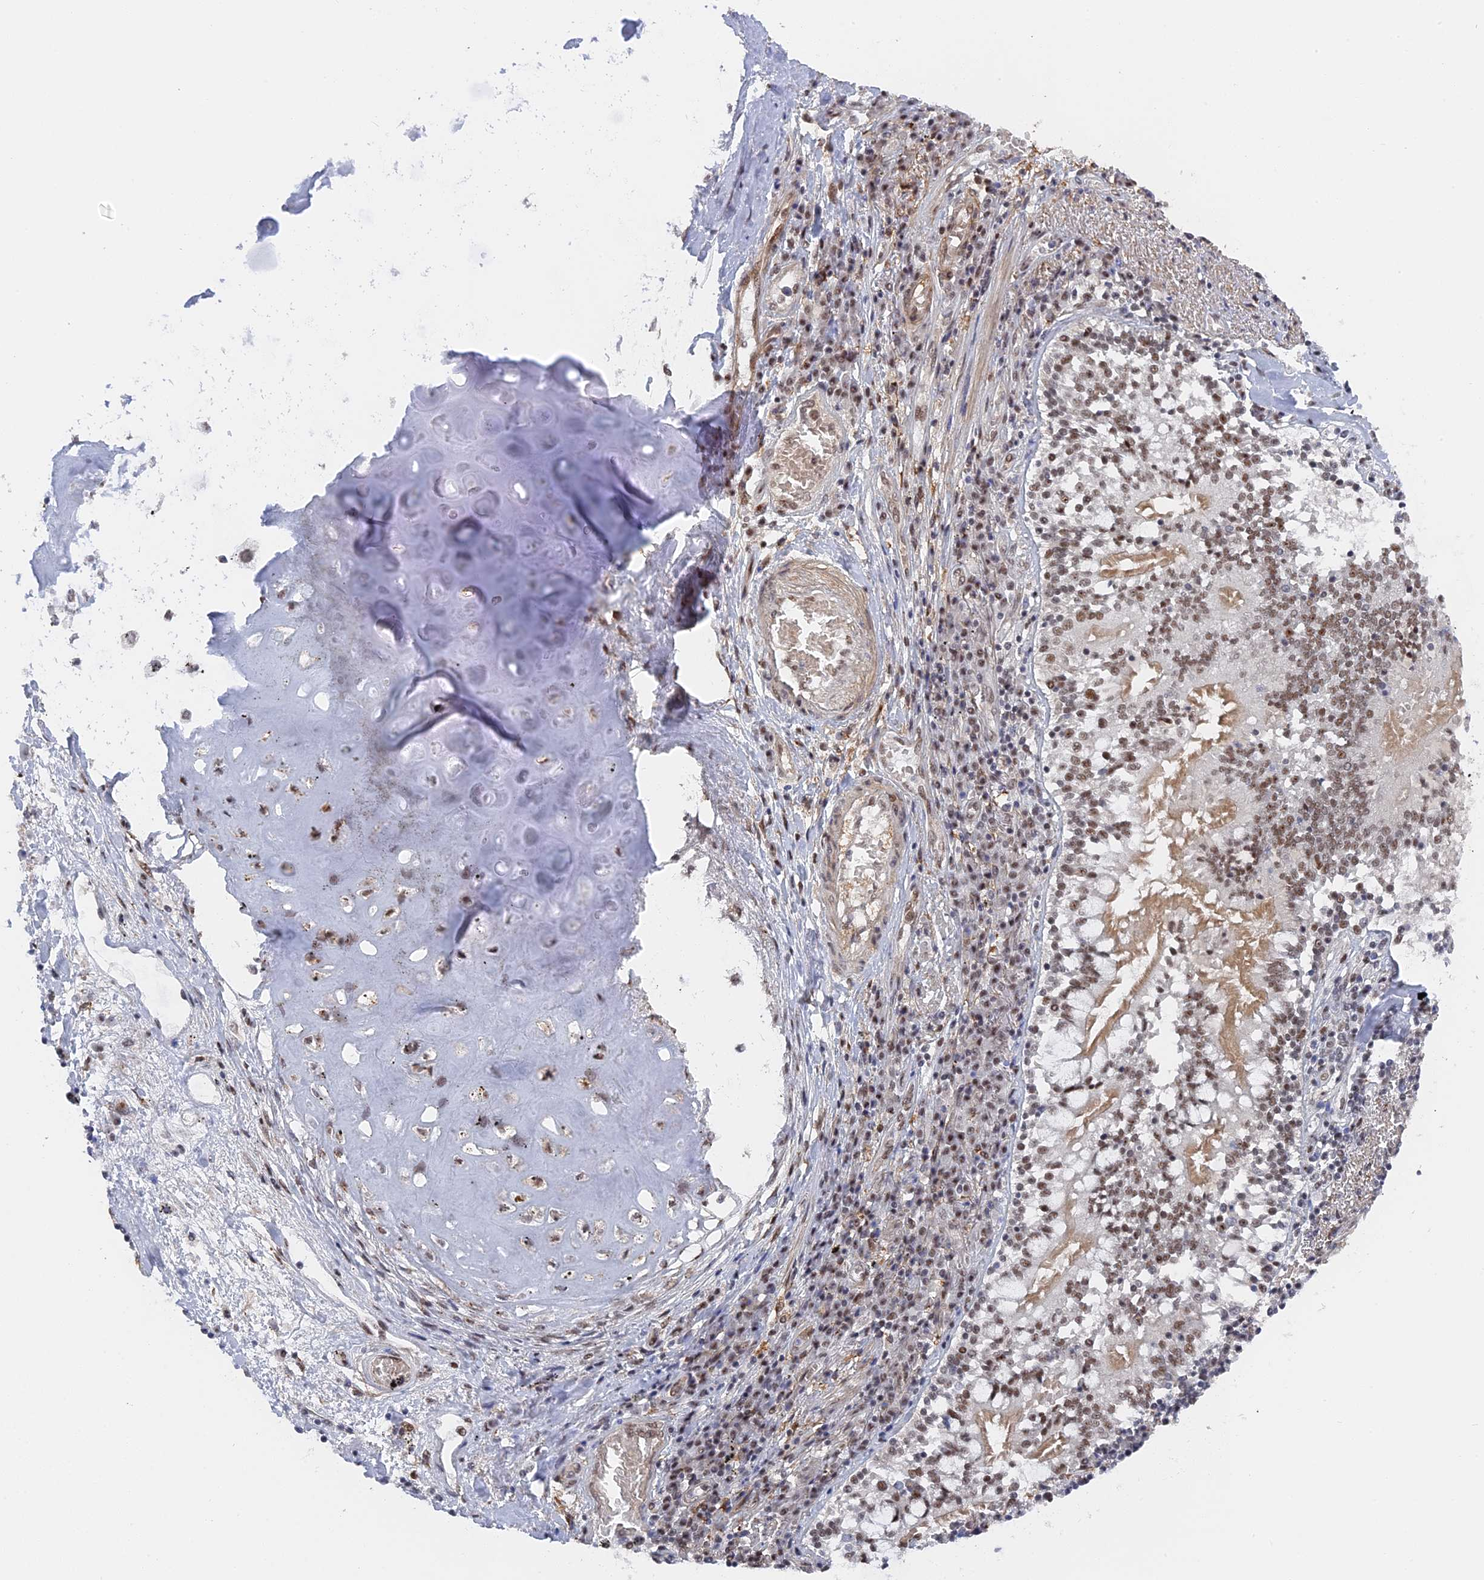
{"staining": {"intensity": "moderate", "quantity": ">75%", "location": "nuclear"}, "tissue": "lung cancer", "cell_type": "Tumor cells", "image_type": "cancer", "snomed": [{"axis": "morphology", "description": "Squamous cell carcinoma, NOS"}, {"axis": "topography", "description": "Lung"}], "caption": "Tumor cells display moderate nuclear expression in approximately >75% of cells in squamous cell carcinoma (lung).", "gene": "CCDC85A", "patient": {"sex": "male", "age": 65}}